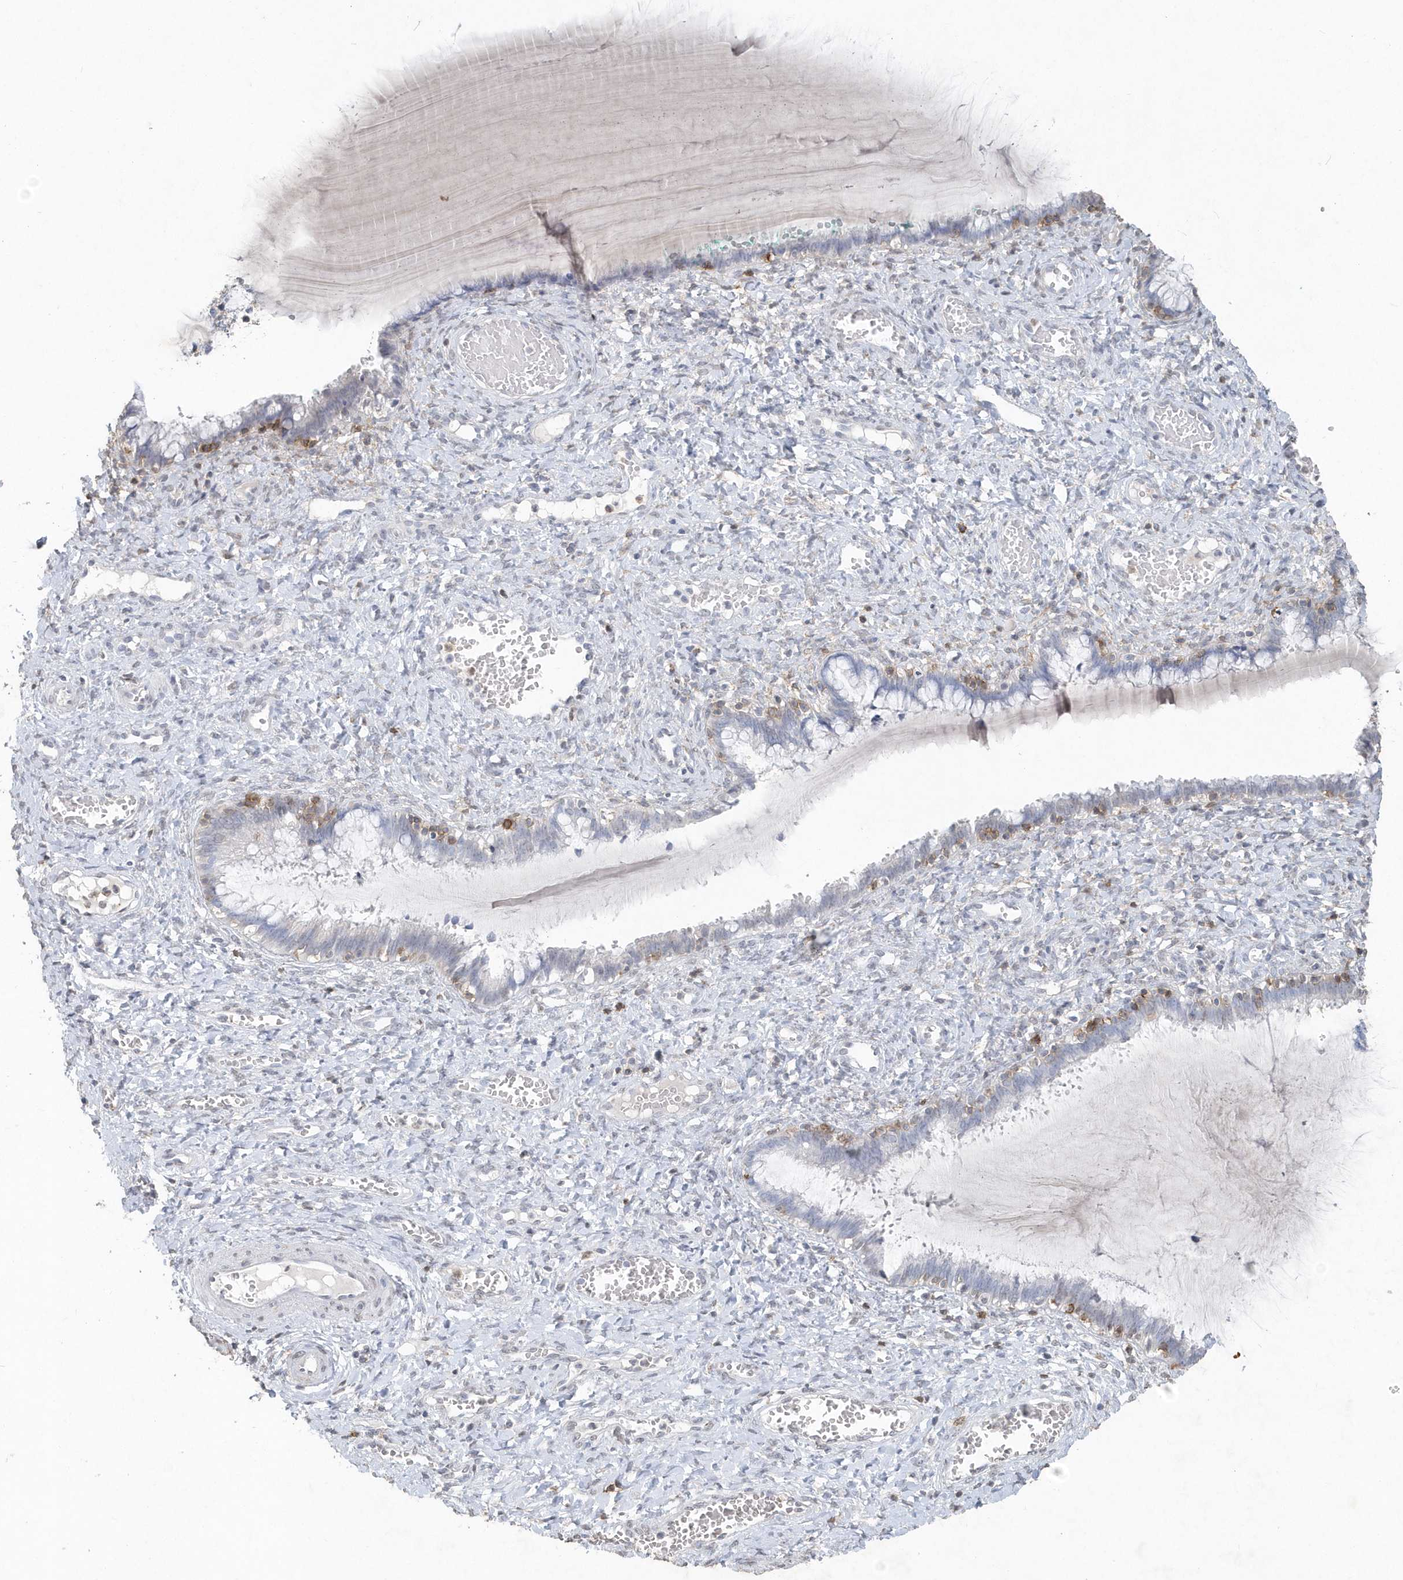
{"staining": {"intensity": "weak", "quantity": "<25%", "location": "cytoplasmic/membranous"}, "tissue": "cervix", "cell_type": "Glandular cells", "image_type": "normal", "snomed": [{"axis": "morphology", "description": "Normal tissue, NOS"}, {"axis": "morphology", "description": "Adenocarcinoma, NOS"}, {"axis": "topography", "description": "Cervix"}], "caption": "Immunohistochemistry (IHC) of normal cervix shows no positivity in glandular cells.", "gene": "PDCD1", "patient": {"sex": "female", "age": 29}}